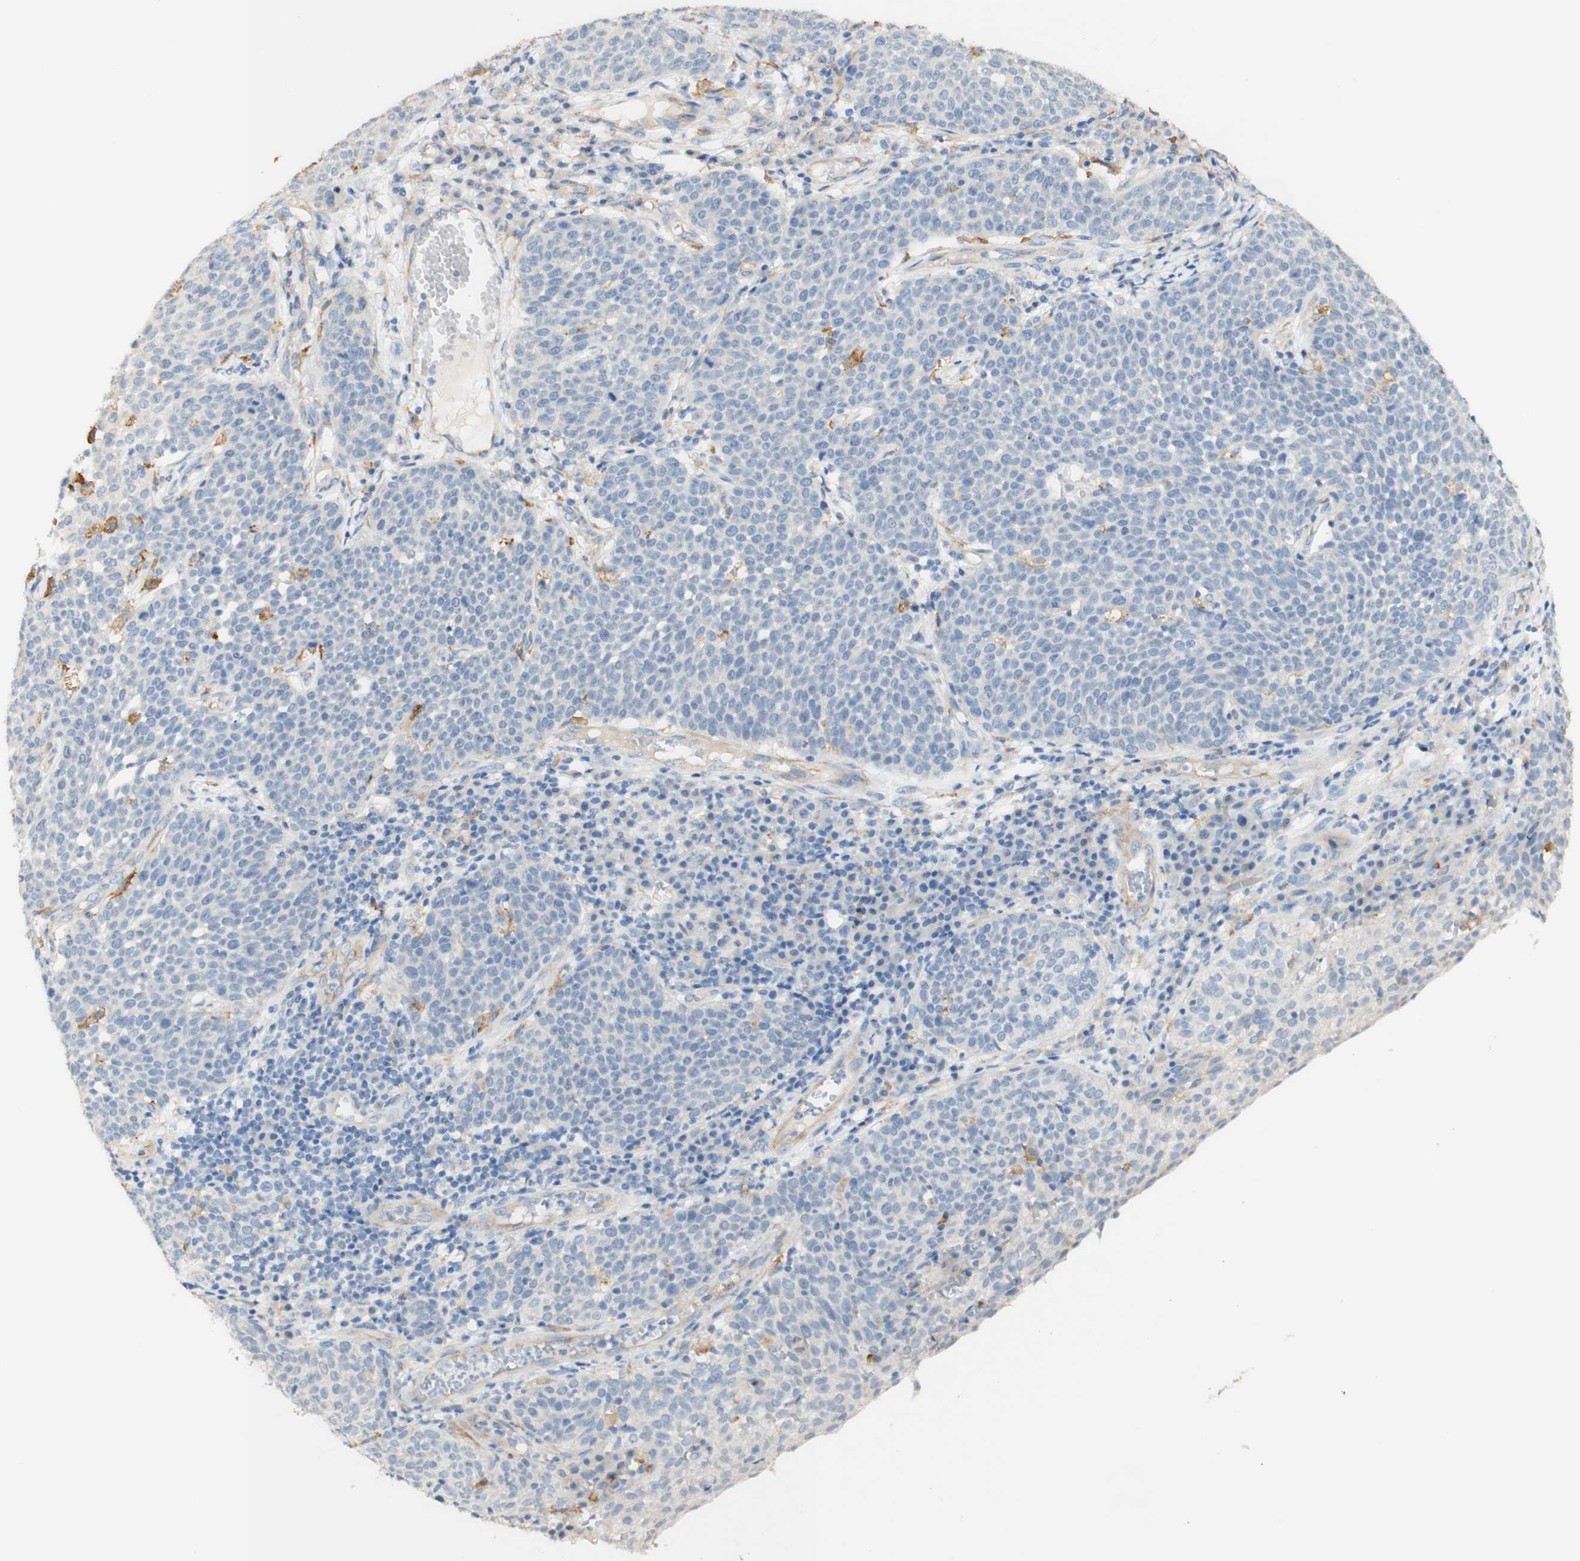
{"staining": {"intensity": "negative", "quantity": "none", "location": "none"}, "tissue": "cervical cancer", "cell_type": "Tumor cells", "image_type": "cancer", "snomed": [{"axis": "morphology", "description": "Squamous cell carcinoma, NOS"}, {"axis": "topography", "description": "Cervix"}], "caption": "High magnification brightfield microscopy of cervical cancer (squamous cell carcinoma) stained with DAB (3,3'-diaminobenzidine) (brown) and counterstained with hematoxylin (blue): tumor cells show no significant staining.", "gene": "FCGRT", "patient": {"sex": "female", "age": 34}}